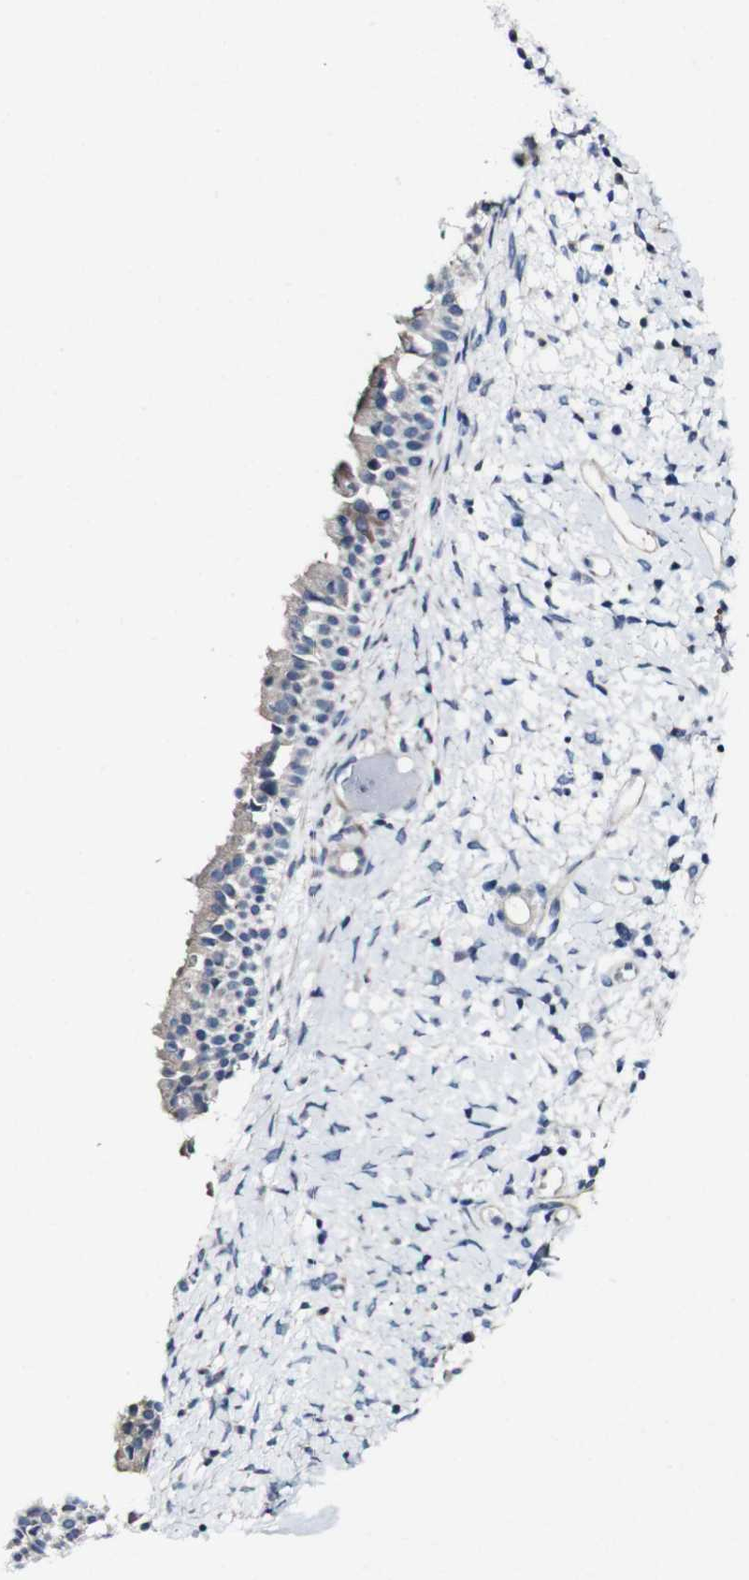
{"staining": {"intensity": "negative", "quantity": "none", "location": "none"}, "tissue": "nasopharynx", "cell_type": "Respiratory epithelial cells", "image_type": "normal", "snomed": [{"axis": "morphology", "description": "Normal tissue, NOS"}, {"axis": "topography", "description": "Nasopharynx"}], "caption": "Immunohistochemistry micrograph of benign nasopharynx: human nasopharynx stained with DAB shows no significant protein positivity in respiratory epithelial cells.", "gene": "GRAMD1A", "patient": {"sex": "male", "age": 22}}